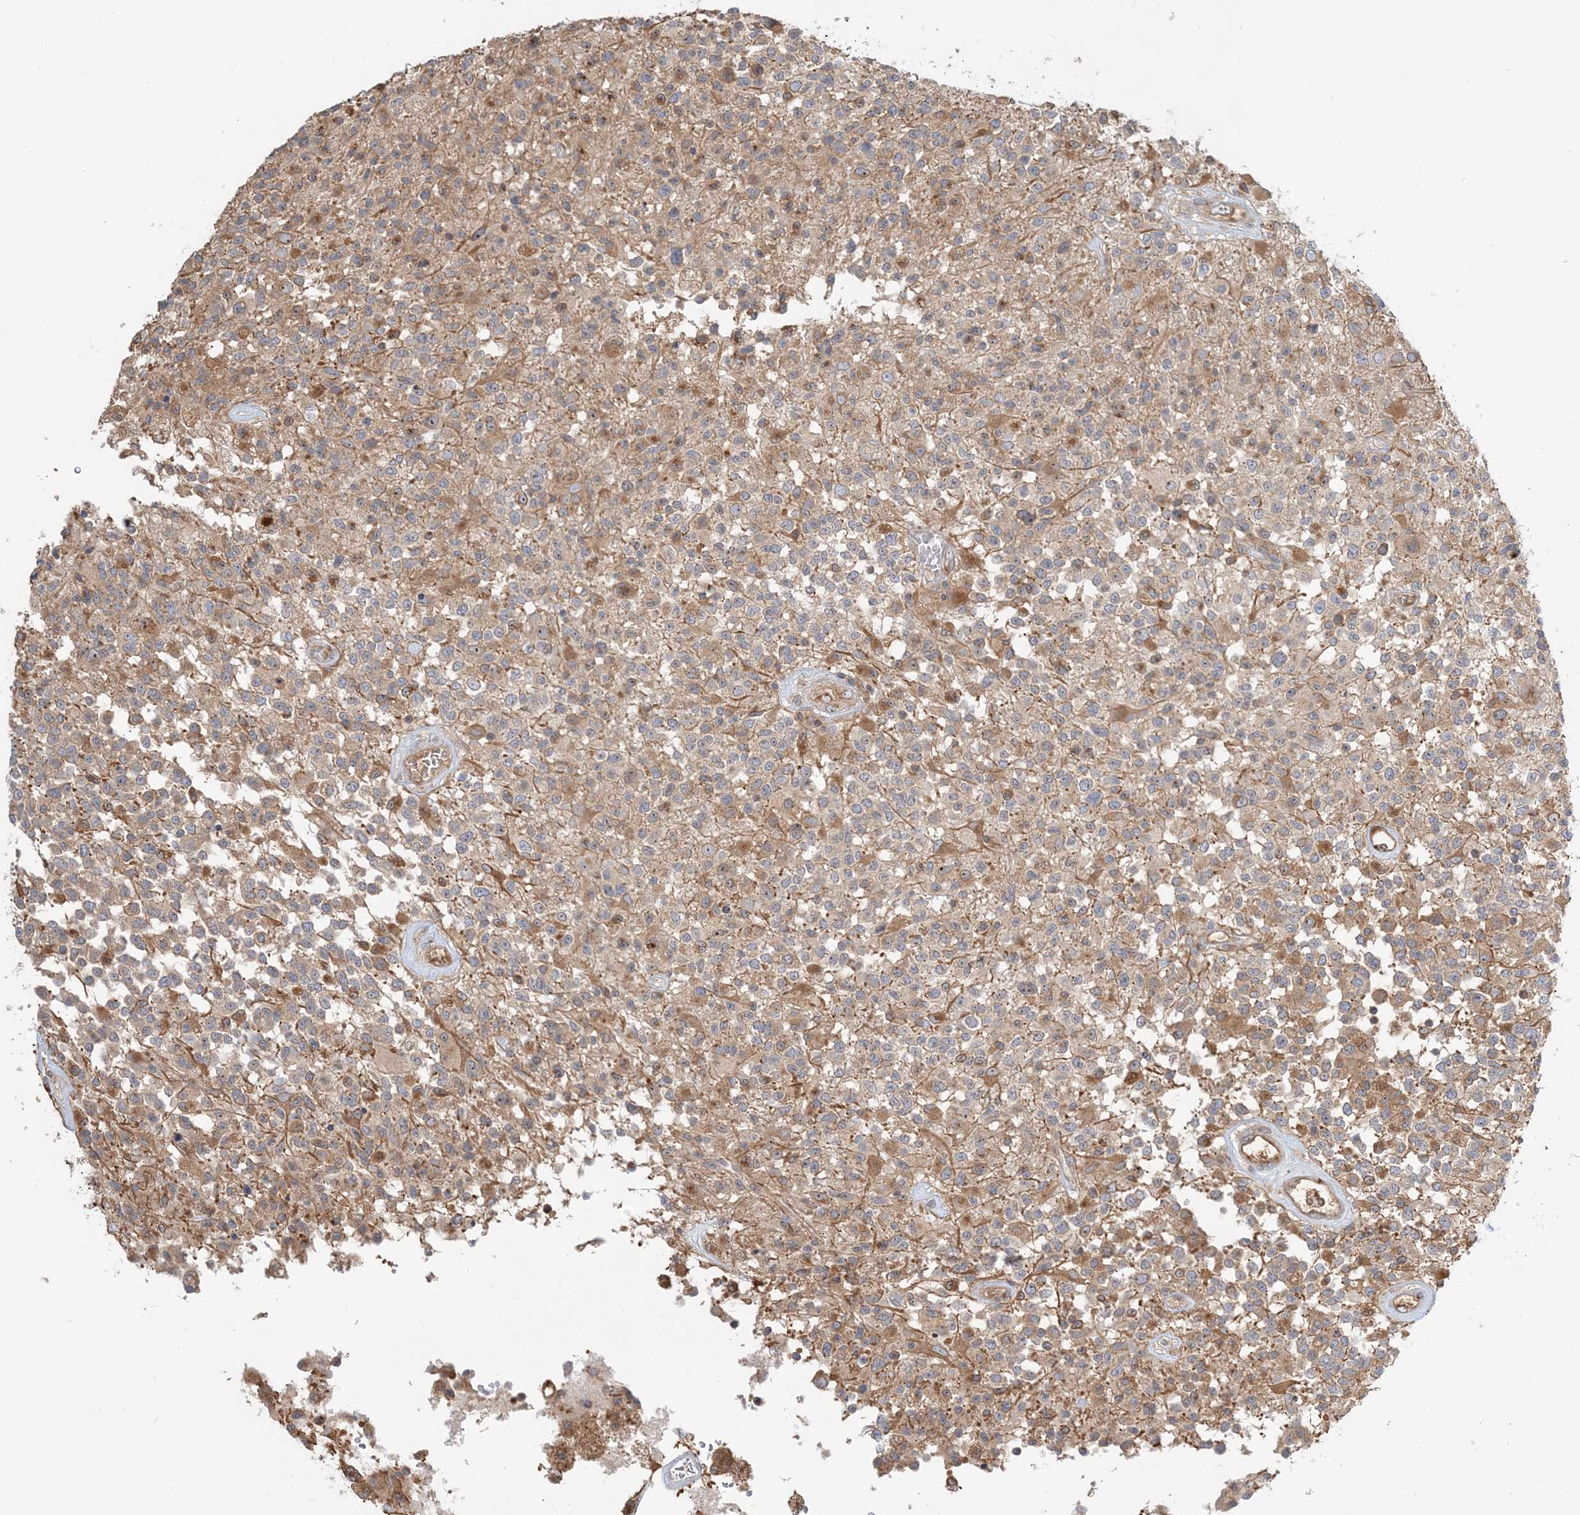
{"staining": {"intensity": "weak", "quantity": "25%-75%", "location": "cytoplasmic/membranous"}, "tissue": "glioma", "cell_type": "Tumor cells", "image_type": "cancer", "snomed": [{"axis": "morphology", "description": "Glioma, malignant, High grade"}, {"axis": "morphology", "description": "Glioblastoma, NOS"}, {"axis": "topography", "description": "Brain"}], "caption": "DAB immunohistochemical staining of malignant glioma (high-grade) demonstrates weak cytoplasmic/membranous protein expression in about 25%-75% of tumor cells.", "gene": "AP1AR", "patient": {"sex": "male", "age": 60}}